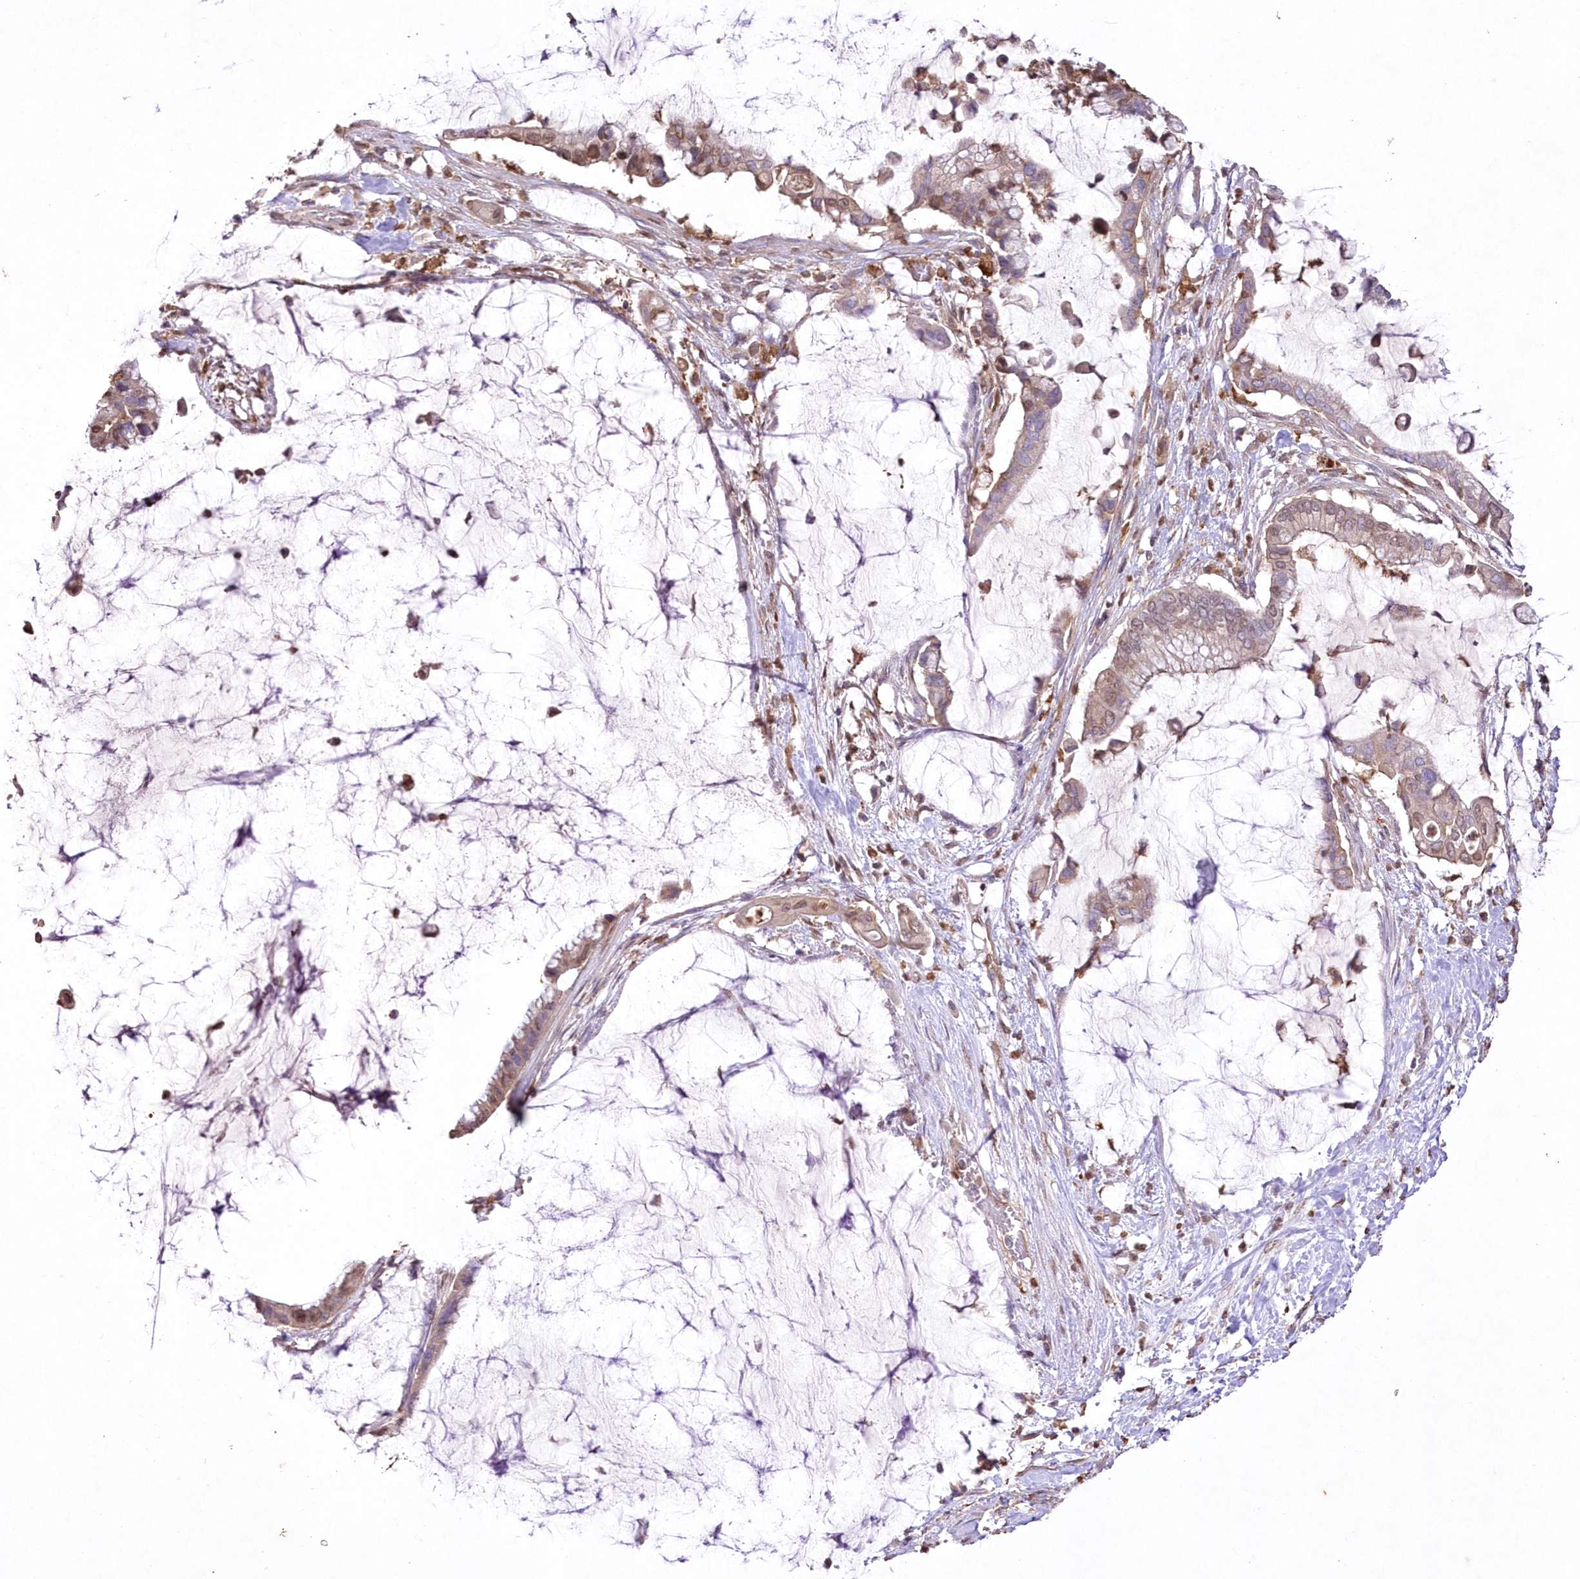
{"staining": {"intensity": "weak", "quantity": "25%-75%", "location": "cytoplasmic/membranous,nuclear"}, "tissue": "pancreatic cancer", "cell_type": "Tumor cells", "image_type": "cancer", "snomed": [{"axis": "morphology", "description": "Adenocarcinoma, NOS"}, {"axis": "topography", "description": "Pancreas"}], "caption": "An immunohistochemistry (IHC) image of neoplastic tissue is shown. Protein staining in brown shows weak cytoplasmic/membranous and nuclear positivity in pancreatic adenocarcinoma within tumor cells.", "gene": "FCHO2", "patient": {"sex": "male", "age": 41}}